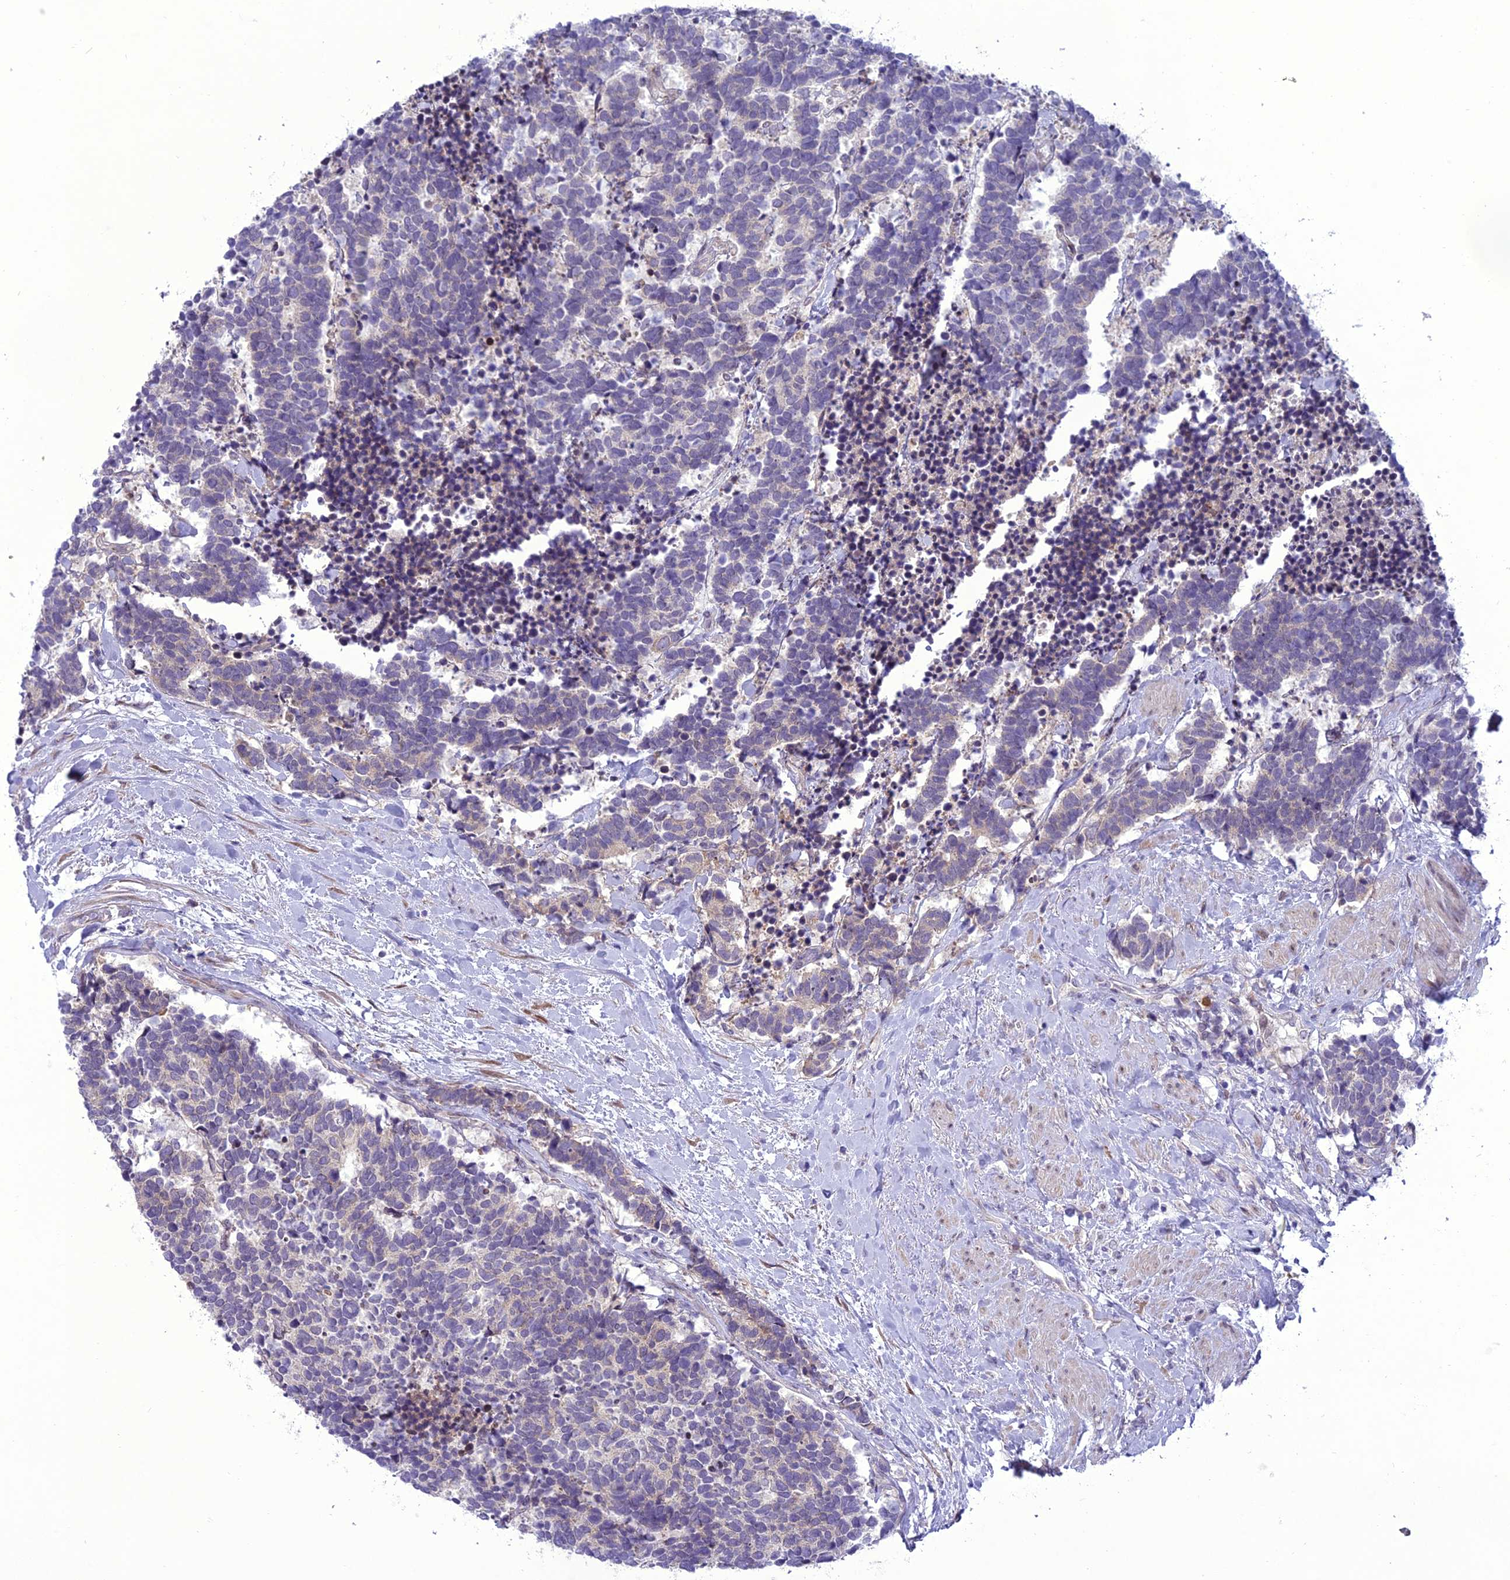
{"staining": {"intensity": "weak", "quantity": "<25%", "location": "cytoplasmic/membranous"}, "tissue": "carcinoid", "cell_type": "Tumor cells", "image_type": "cancer", "snomed": [{"axis": "morphology", "description": "Carcinoma, NOS"}, {"axis": "morphology", "description": "Carcinoid, malignant, NOS"}, {"axis": "topography", "description": "Prostate"}], "caption": "An immunohistochemistry (IHC) photomicrograph of carcinoma is shown. There is no staining in tumor cells of carcinoma.", "gene": "NEURL2", "patient": {"sex": "male", "age": 57}}